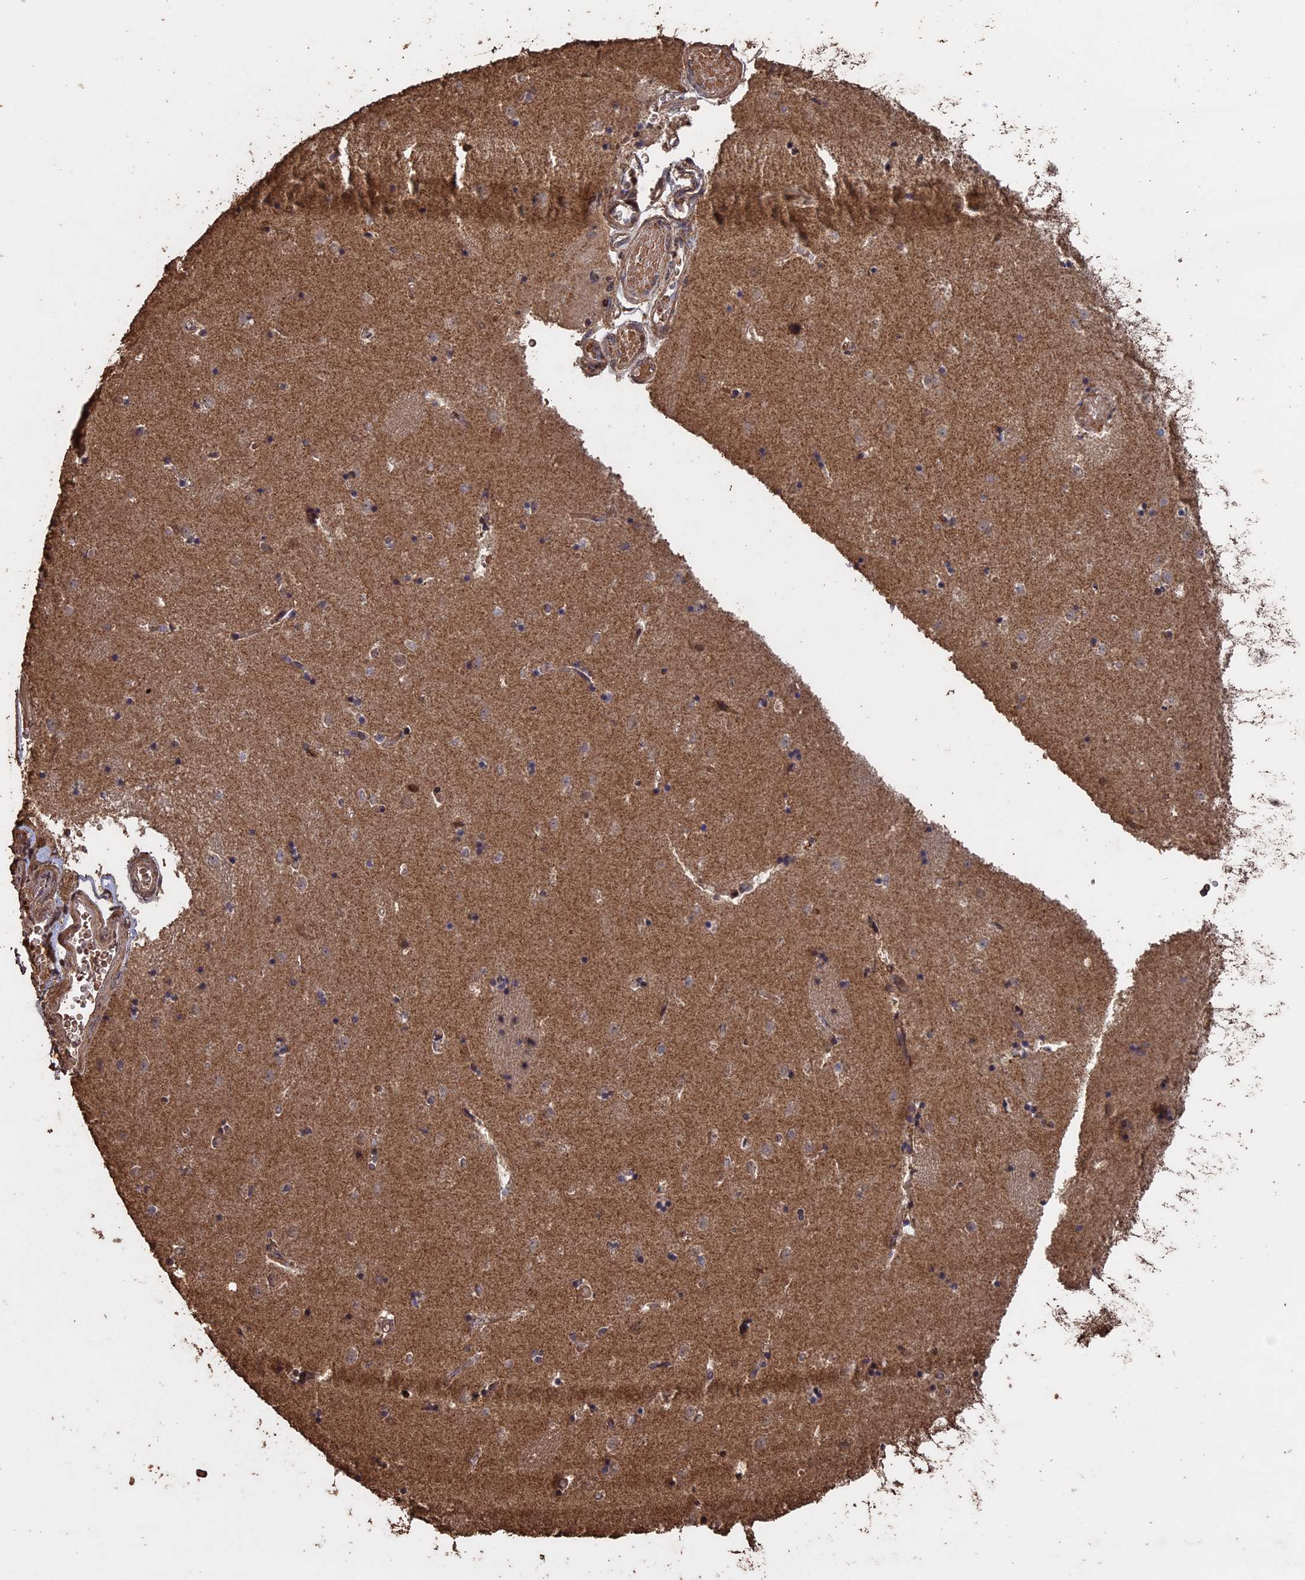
{"staining": {"intensity": "negative", "quantity": "none", "location": "none"}, "tissue": "caudate", "cell_type": "Glial cells", "image_type": "normal", "snomed": [{"axis": "morphology", "description": "Normal tissue, NOS"}, {"axis": "topography", "description": "Lateral ventricle wall"}], "caption": "A micrograph of caudate stained for a protein reveals no brown staining in glial cells. The staining was performed using DAB (3,3'-diaminobenzidine) to visualize the protein expression in brown, while the nuclei were stained in blue with hematoxylin (Magnification: 20x).", "gene": "HUNK", "patient": {"sex": "female", "age": 52}}